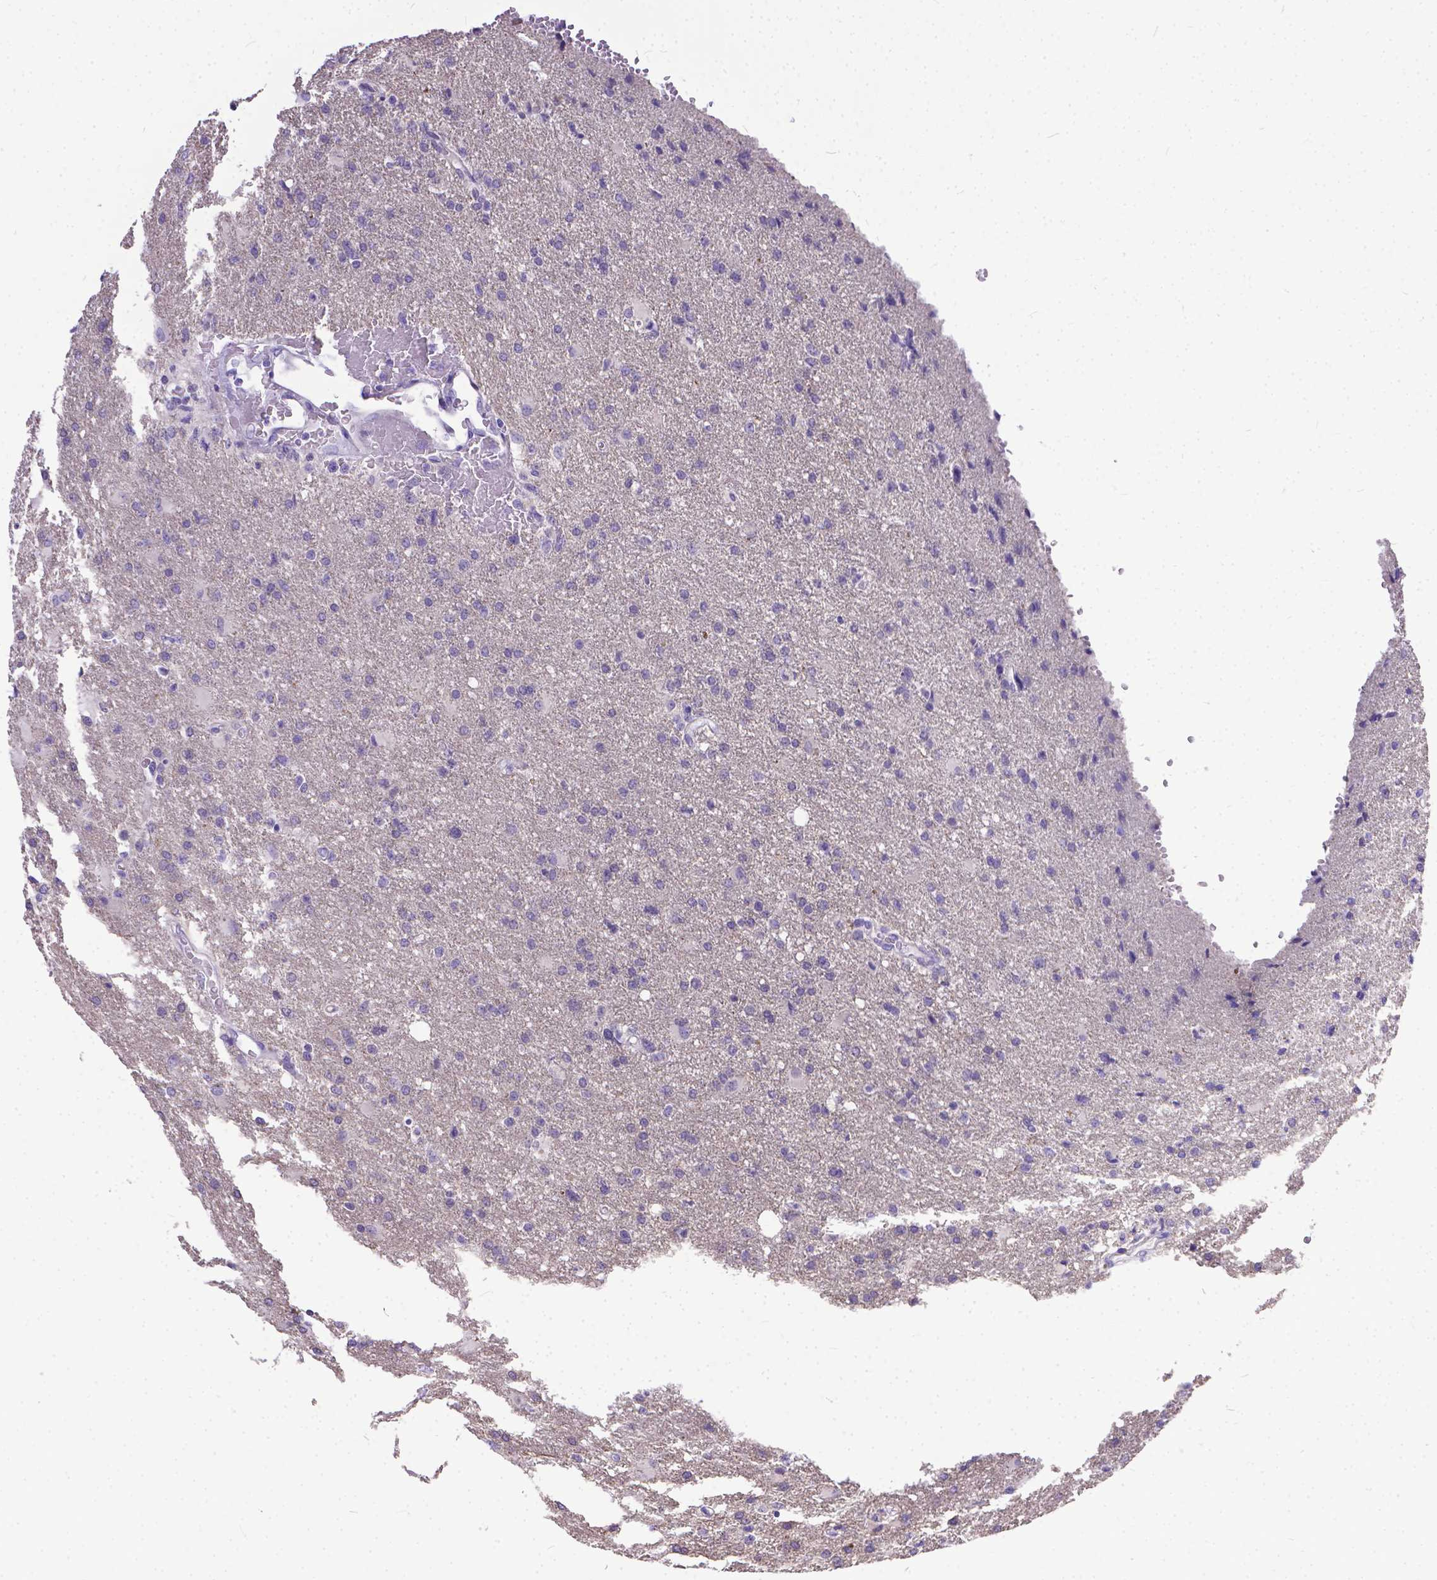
{"staining": {"intensity": "negative", "quantity": "none", "location": "none"}, "tissue": "glioma", "cell_type": "Tumor cells", "image_type": "cancer", "snomed": [{"axis": "morphology", "description": "Glioma, malignant, High grade"}, {"axis": "topography", "description": "Brain"}], "caption": "The IHC image has no significant expression in tumor cells of malignant high-grade glioma tissue.", "gene": "TTLL6", "patient": {"sex": "male", "age": 68}}